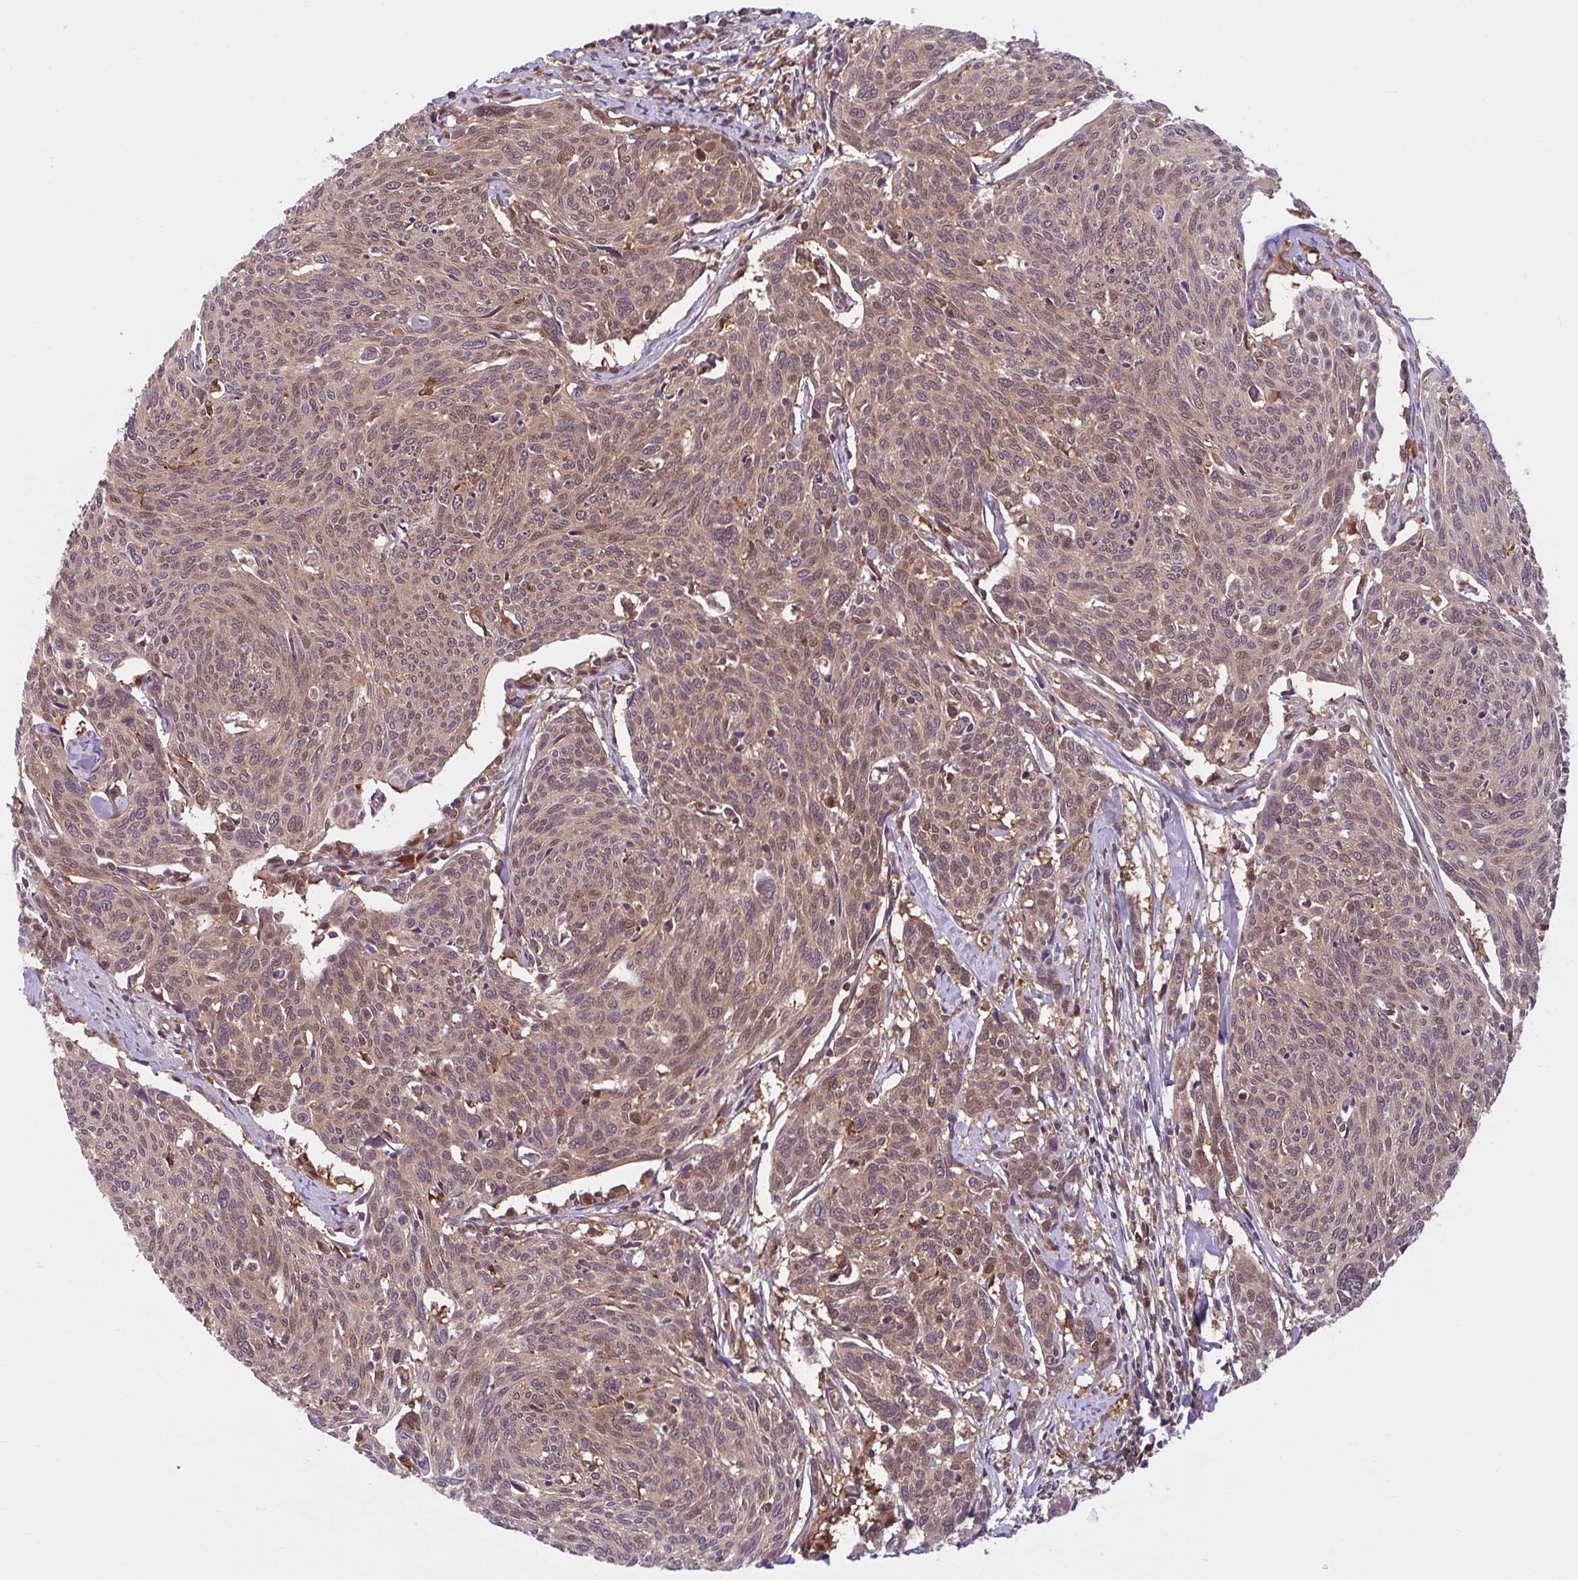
{"staining": {"intensity": "moderate", "quantity": ">75%", "location": "cytoplasmic/membranous,nuclear"}, "tissue": "cervical cancer", "cell_type": "Tumor cells", "image_type": "cancer", "snomed": [{"axis": "morphology", "description": "Squamous cell carcinoma, NOS"}, {"axis": "topography", "description": "Cervix"}], "caption": "This histopathology image exhibits cervical cancer stained with immunohistochemistry to label a protein in brown. The cytoplasmic/membranous and nuclear of tumor cells show moderate positivity for the protein. Nuclei are counter-stained blue.", "gene": "HMBS", "patient": {"sex": "female", "age": 49}}